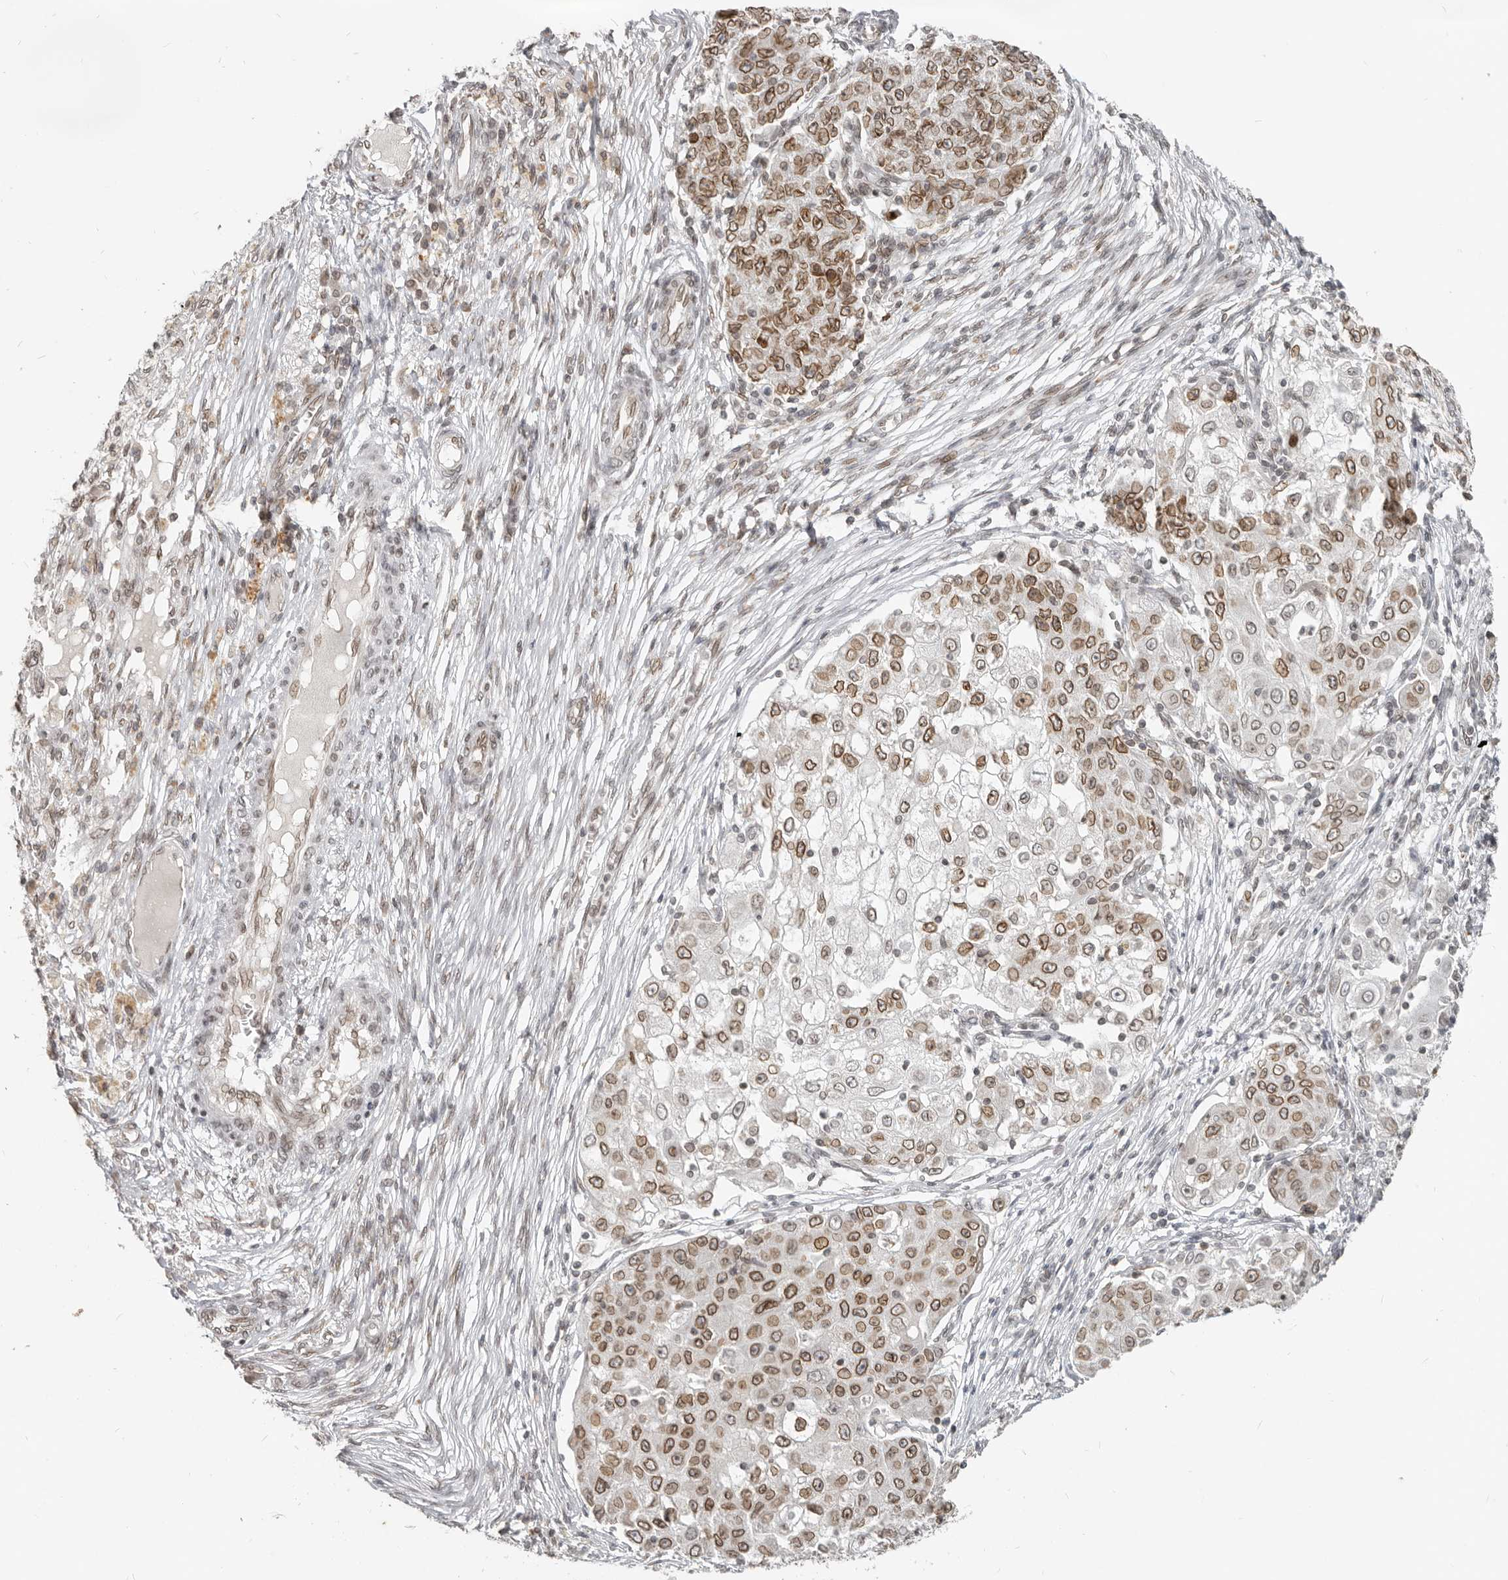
{"staining": {"intensity": "moderate", "quantity": ">75%", "location": "cytoplasmic/membranous,nuclear"}, "tissue": "ovarian cancer", "cell_type": "Tumor cells", "image_type": "cancer", "snomed": [{"axis": "morphology", "description": "Carcinoma, endometroid"}, {"axis": "topography", "description": "Ovary"}], "caption": "Immunohistochemical staining of human ovarian cancer (endometroid carcinoma) reveals moderate cytoplasmic/membranous and nuclear protein positivity in about >75% of tumor cells. The staining was performed using DAB, with brown indicating positive protein expression. Nuclei are stained blue with hematoxylin.", "gene": "NUP153", "patient": {"sex": "female", "age": 42}}